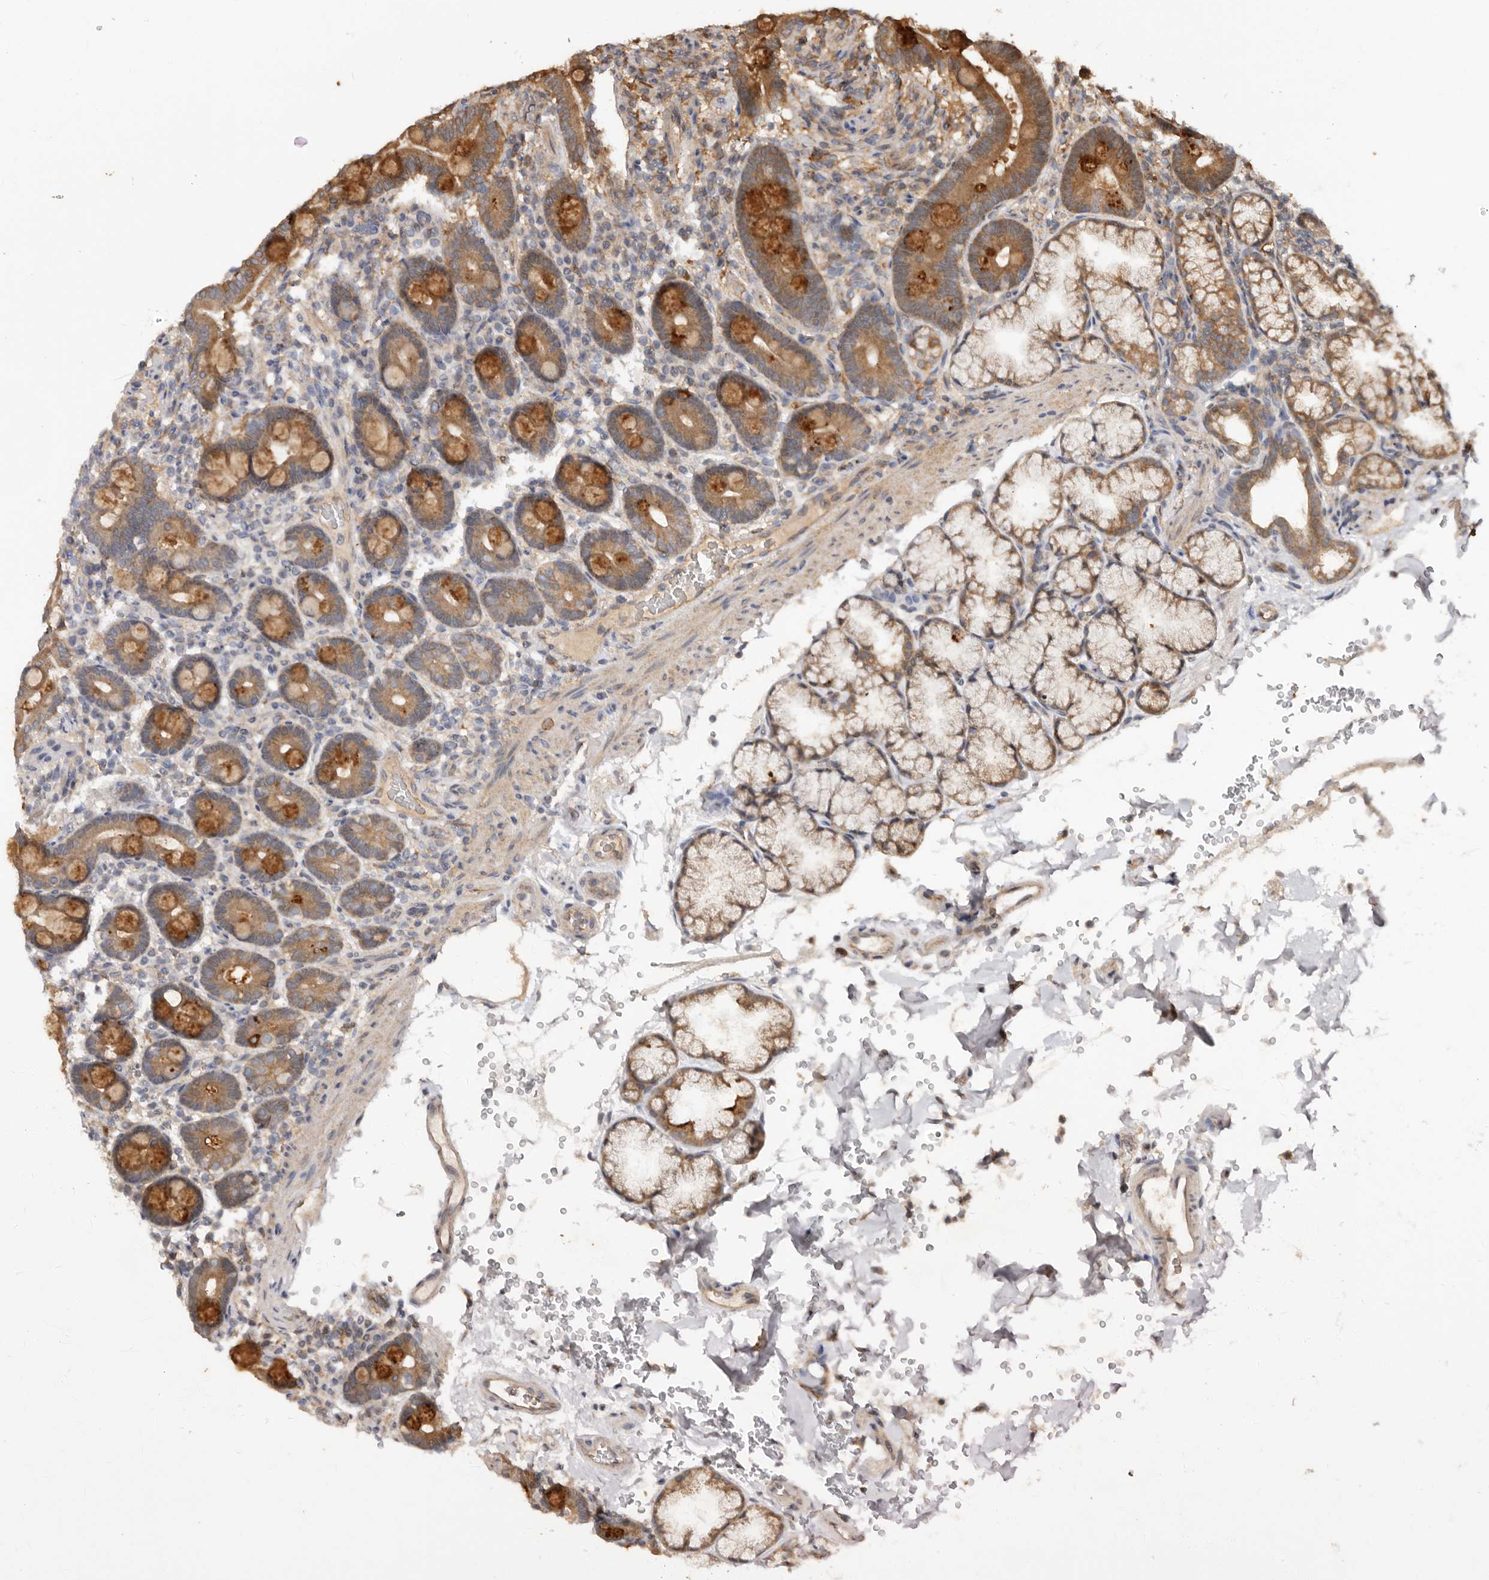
{"staining": {"intensity": "strong", "quantity": "25%-75%", "location": "cytoplasmic/membranous"}, "tissue": "duodenum", "cell_type": "Glandular cells", "image_type": "normal", "snomed": [{"axis": "morphology", "description": "Normal tissue, NOS"}, {"axis": "topography", "description": "Duodenum"}], "caption": "Duodenum stained with DAB immunohistochemistry displays high levels of strong cytoplasmic/membranous expression in approximately 25%-75% of glandular cells. The staining is performed using DAB (3,3'-diaminobenzidine) brown chromogen to label protein expression. The nuclei are counter-stained blue using hematoxylin.", "gene": "RSPO2", "patient": {"sex": "male", "age": 54}}